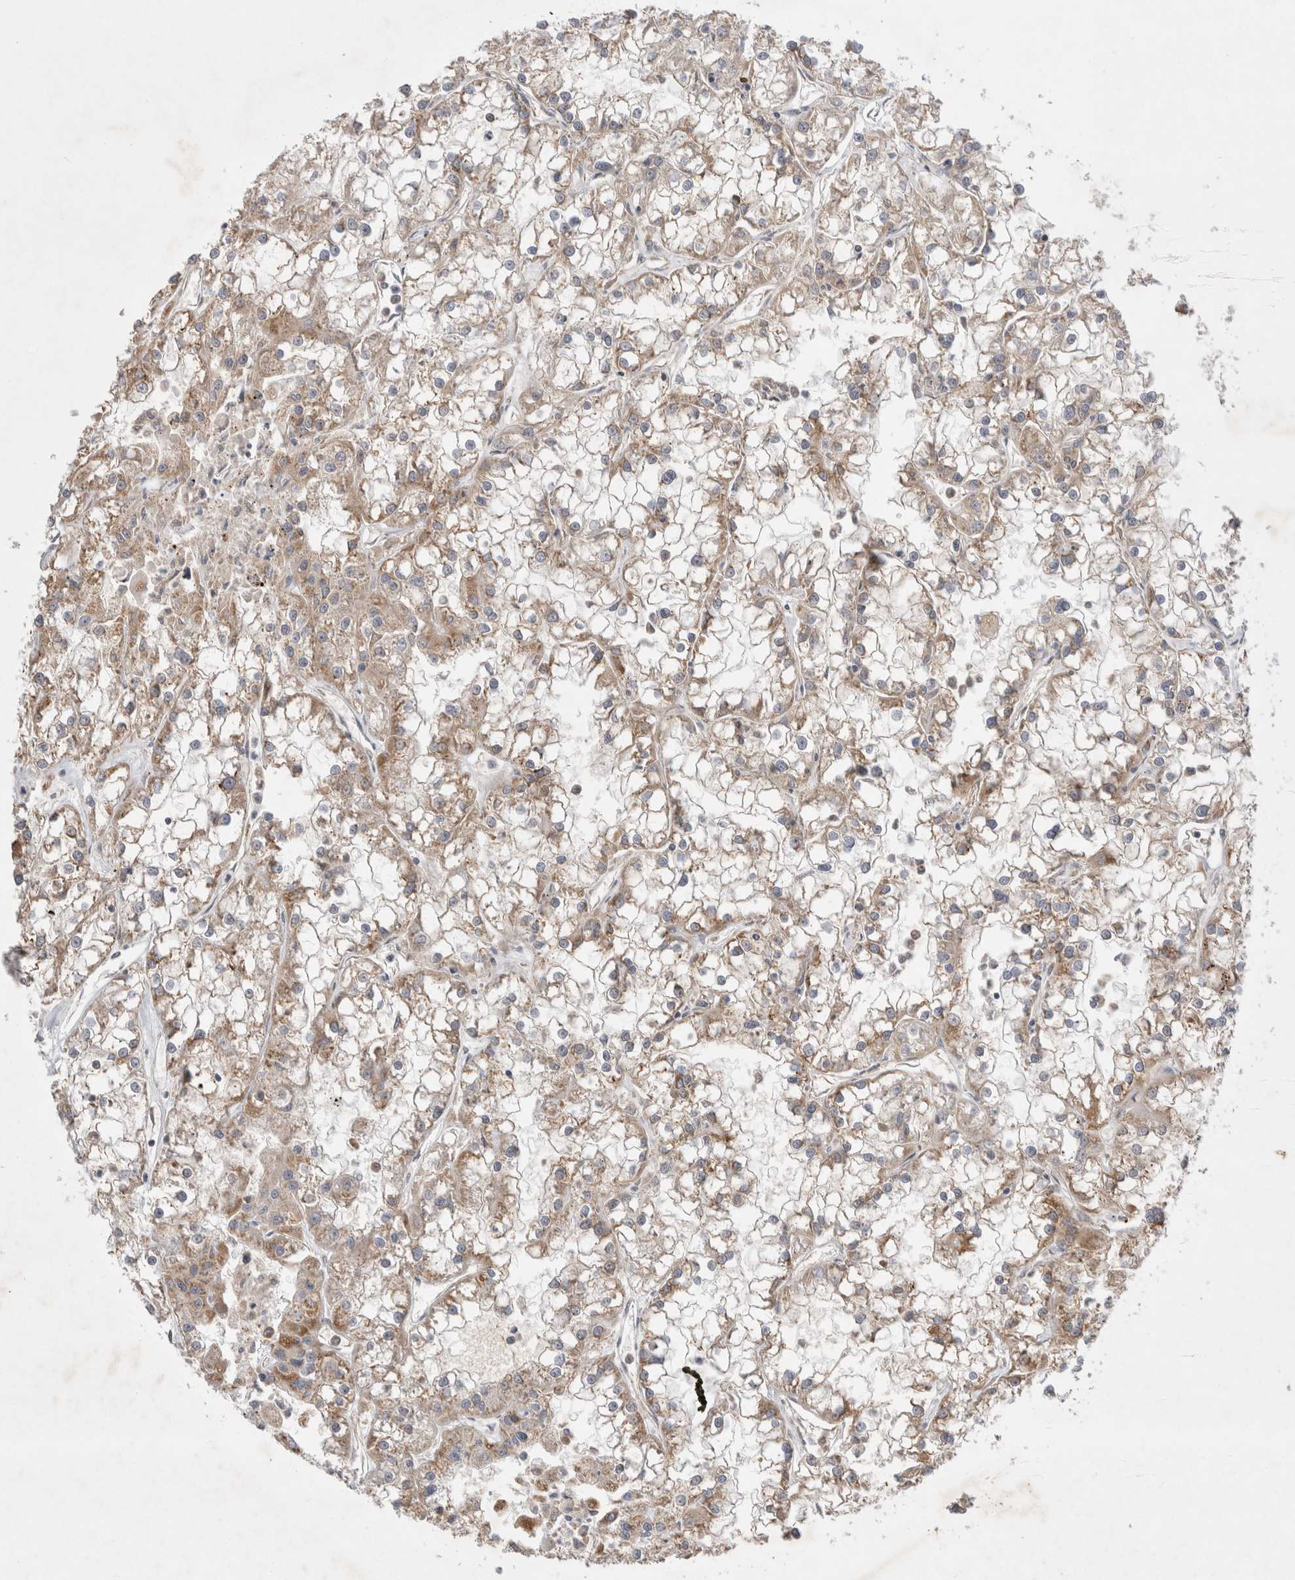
{"staining": {"intensity": "weak", "quantity": "25%-75%", "location": "cytoplasmic/membranous"}, "tissue": "renal cancer", "cell_type": "Tumor cells", "image_type": "cancer", "snomed": [{"axis": "morphology", "description": "Adenocarcinoma, NOS"}, {"axis": "topography", "description": "Kidney"}], "caption": "A brown stain highlights weak cytoplasmic/membranous positivity of a protein in renal cancer tumor cells.", "gene": "EIF3E", "patient": {"sex": "female", "age": 52}}